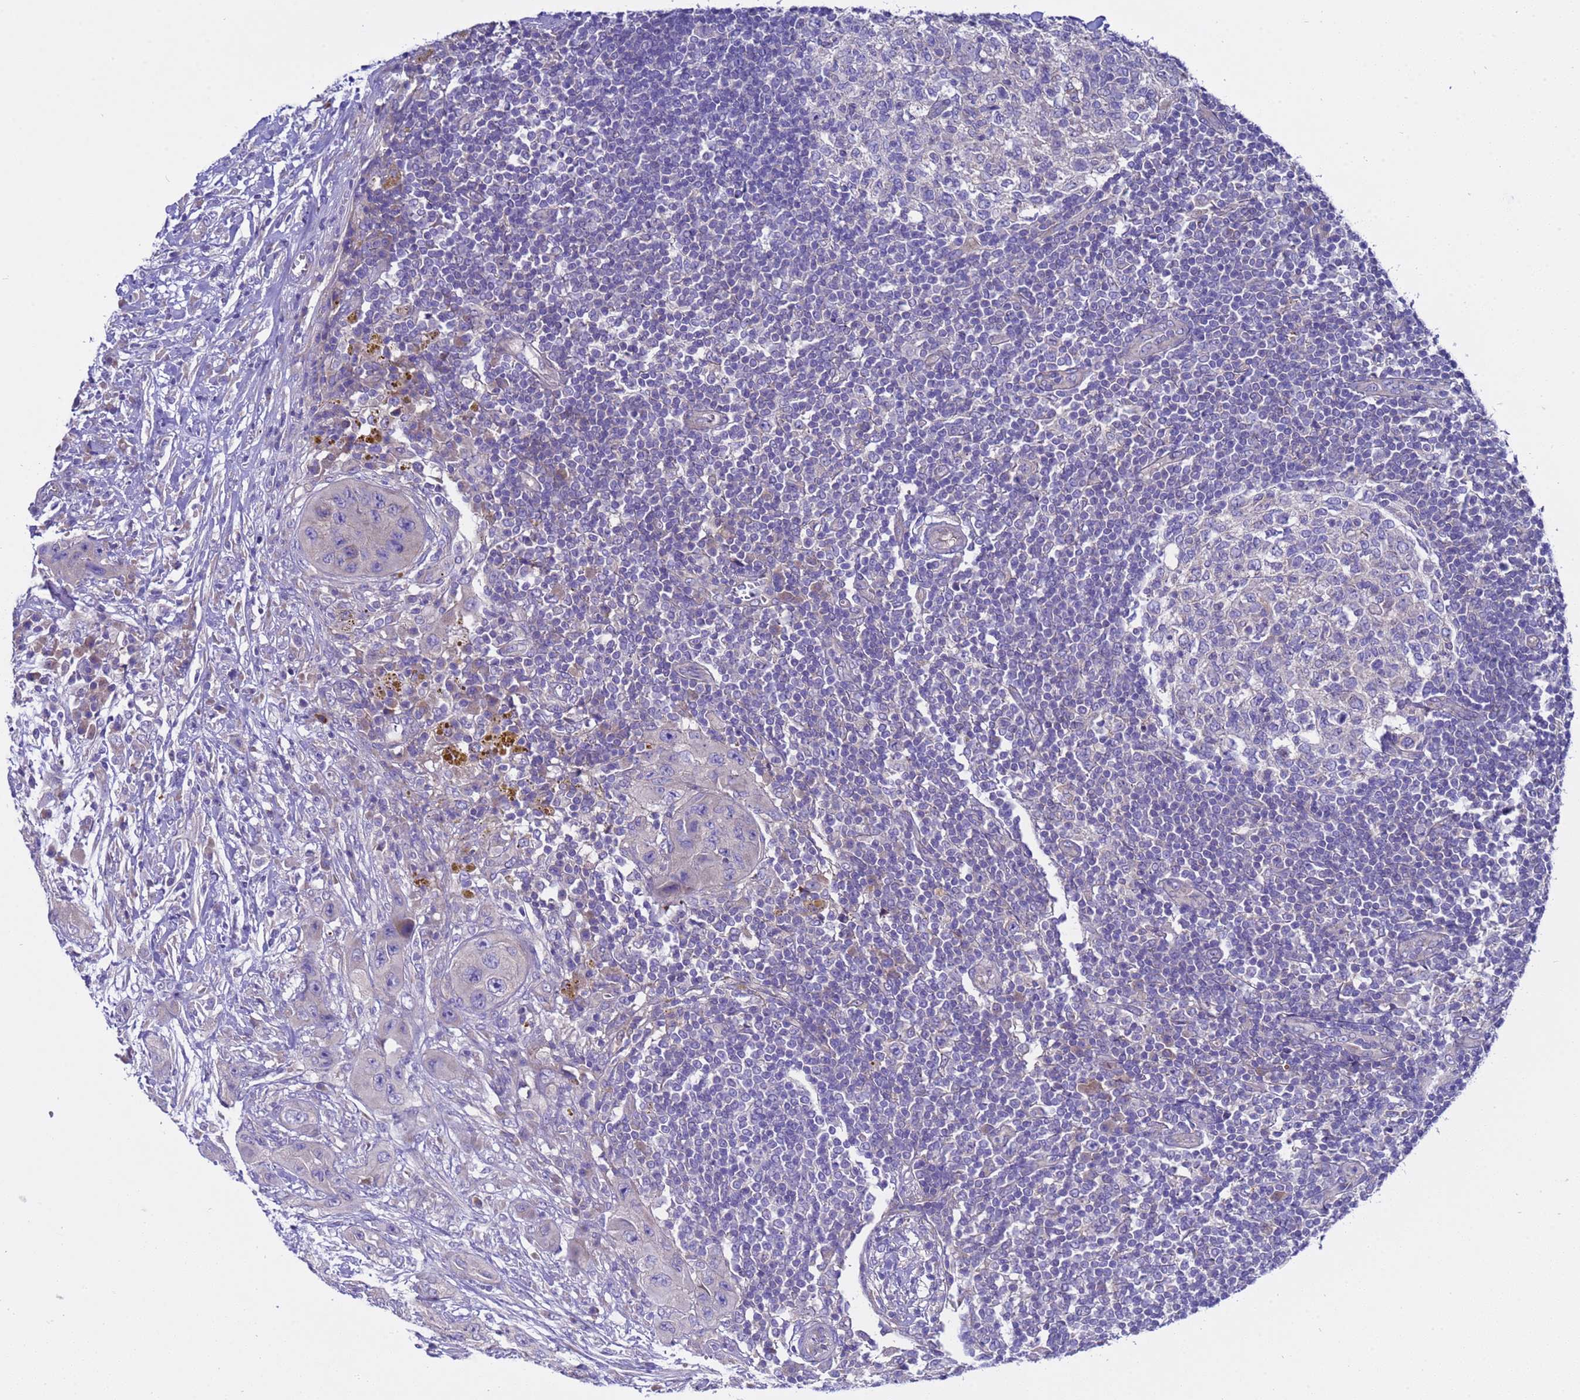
{"staining": {"intensity": "negative", "quantity": "none", "location": "none"}, "tissue": "lymph node", "cell_type": "Germinal center cells", "image_type": "normal", "snomed": [{"axis": "morphology", "description": "Normal tissue, NOS"}, {"axis": "morphology", "description": "Squamous cell carcinoma, metastatic, NOS"}, {"axis": "topography", "description": "Lymph node"}], "caption": "Micrograph shows no significant protein positivity in germinal center cells of benign lymph node.", "gene": "RC3H2", "patient": {"sex": "male", "age": 73}}